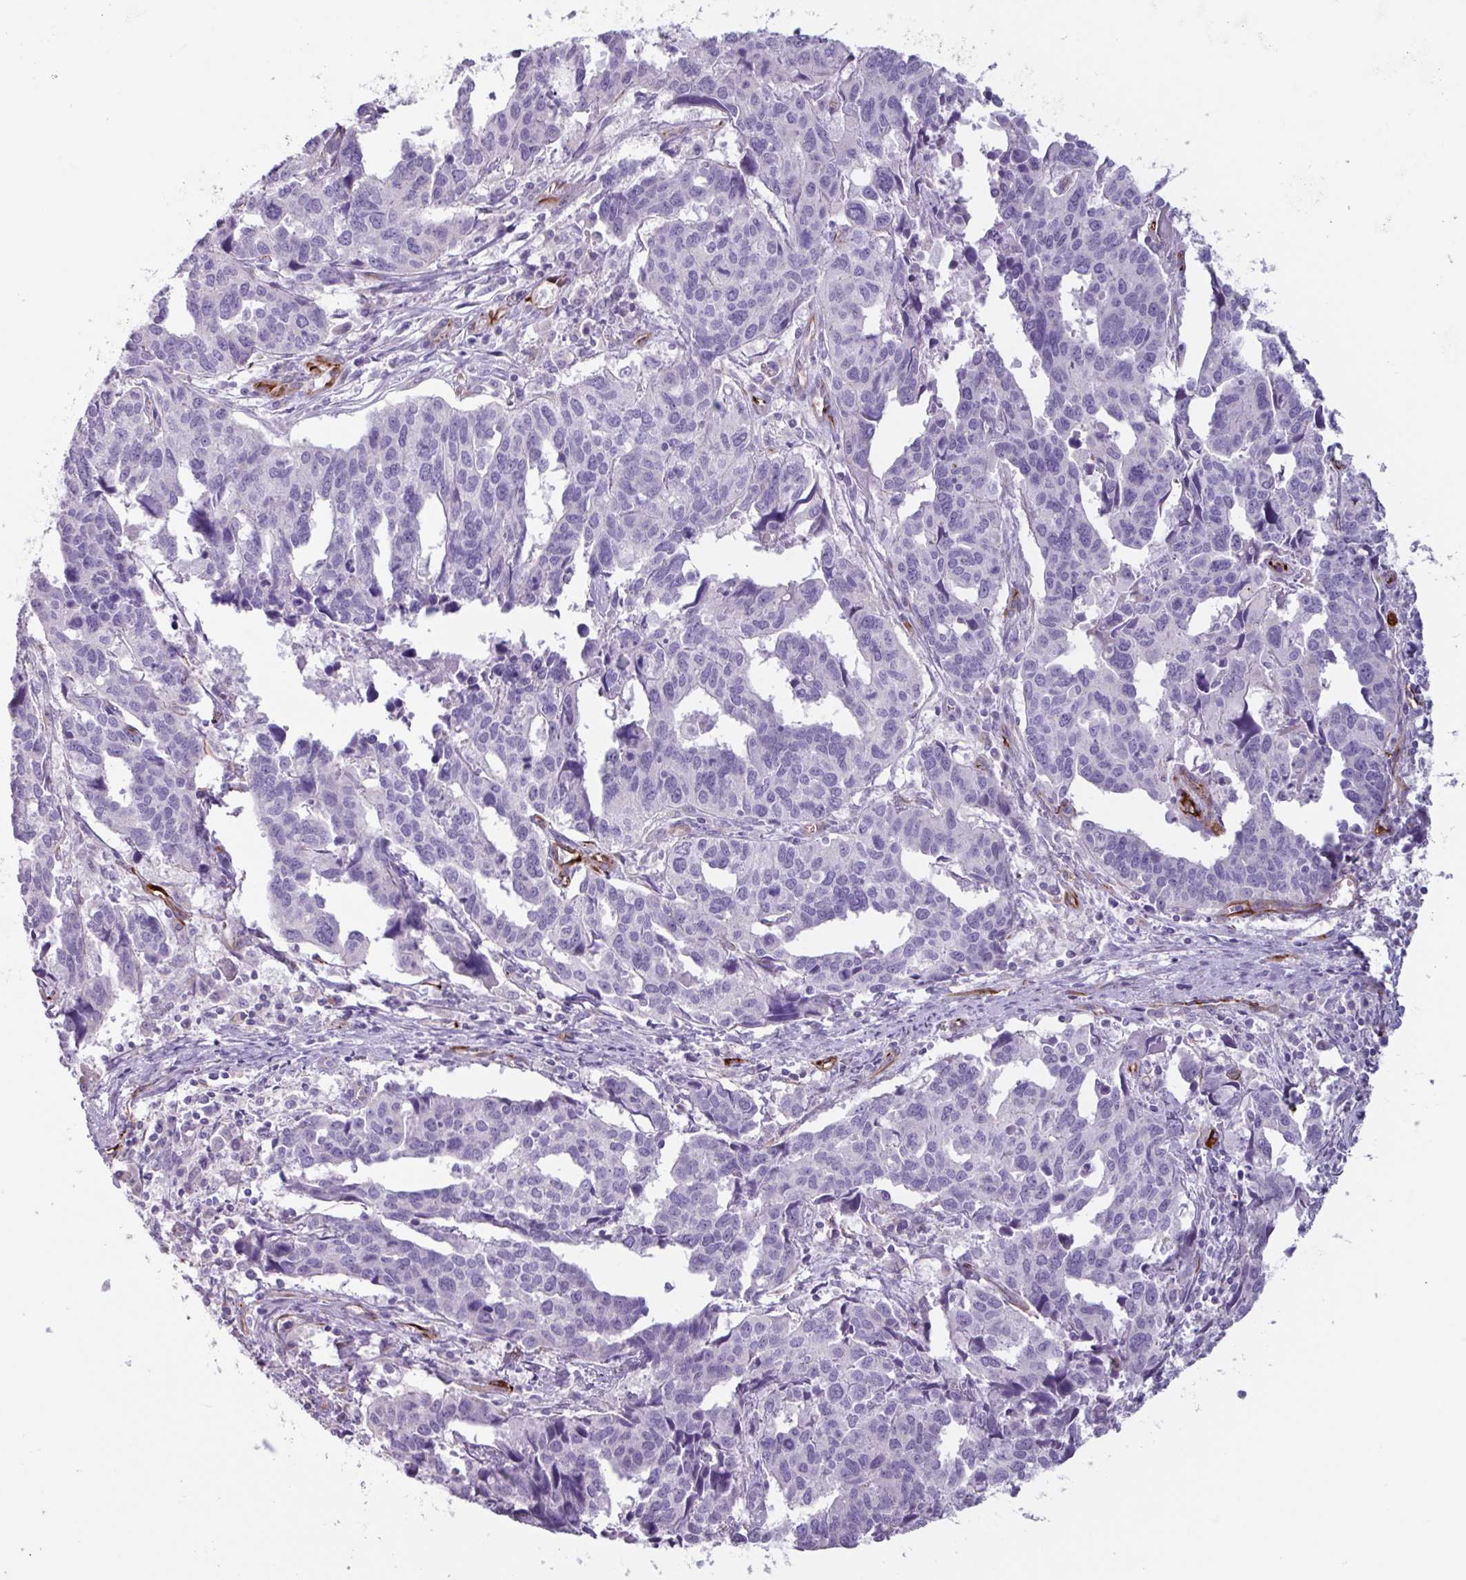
{"staining": {"intensity": "negative", "quantity": "none", "location": "none"}, "tissue": "endometrial cancer", "cell_type": "Tumor cells", "image_type": "cancer", "snomed": [{"axis": "morphology", "description": "Adenocarcinoma, NOS"}, {"axis": "topography", "description": "Endometrium"}], "caption": "This is an IHC histopathology image of adenocarcinoma (endometrial). There is no expression in tumor cells.", "gene": "BTD", "patient": {"sex": "female", "age": 73}}